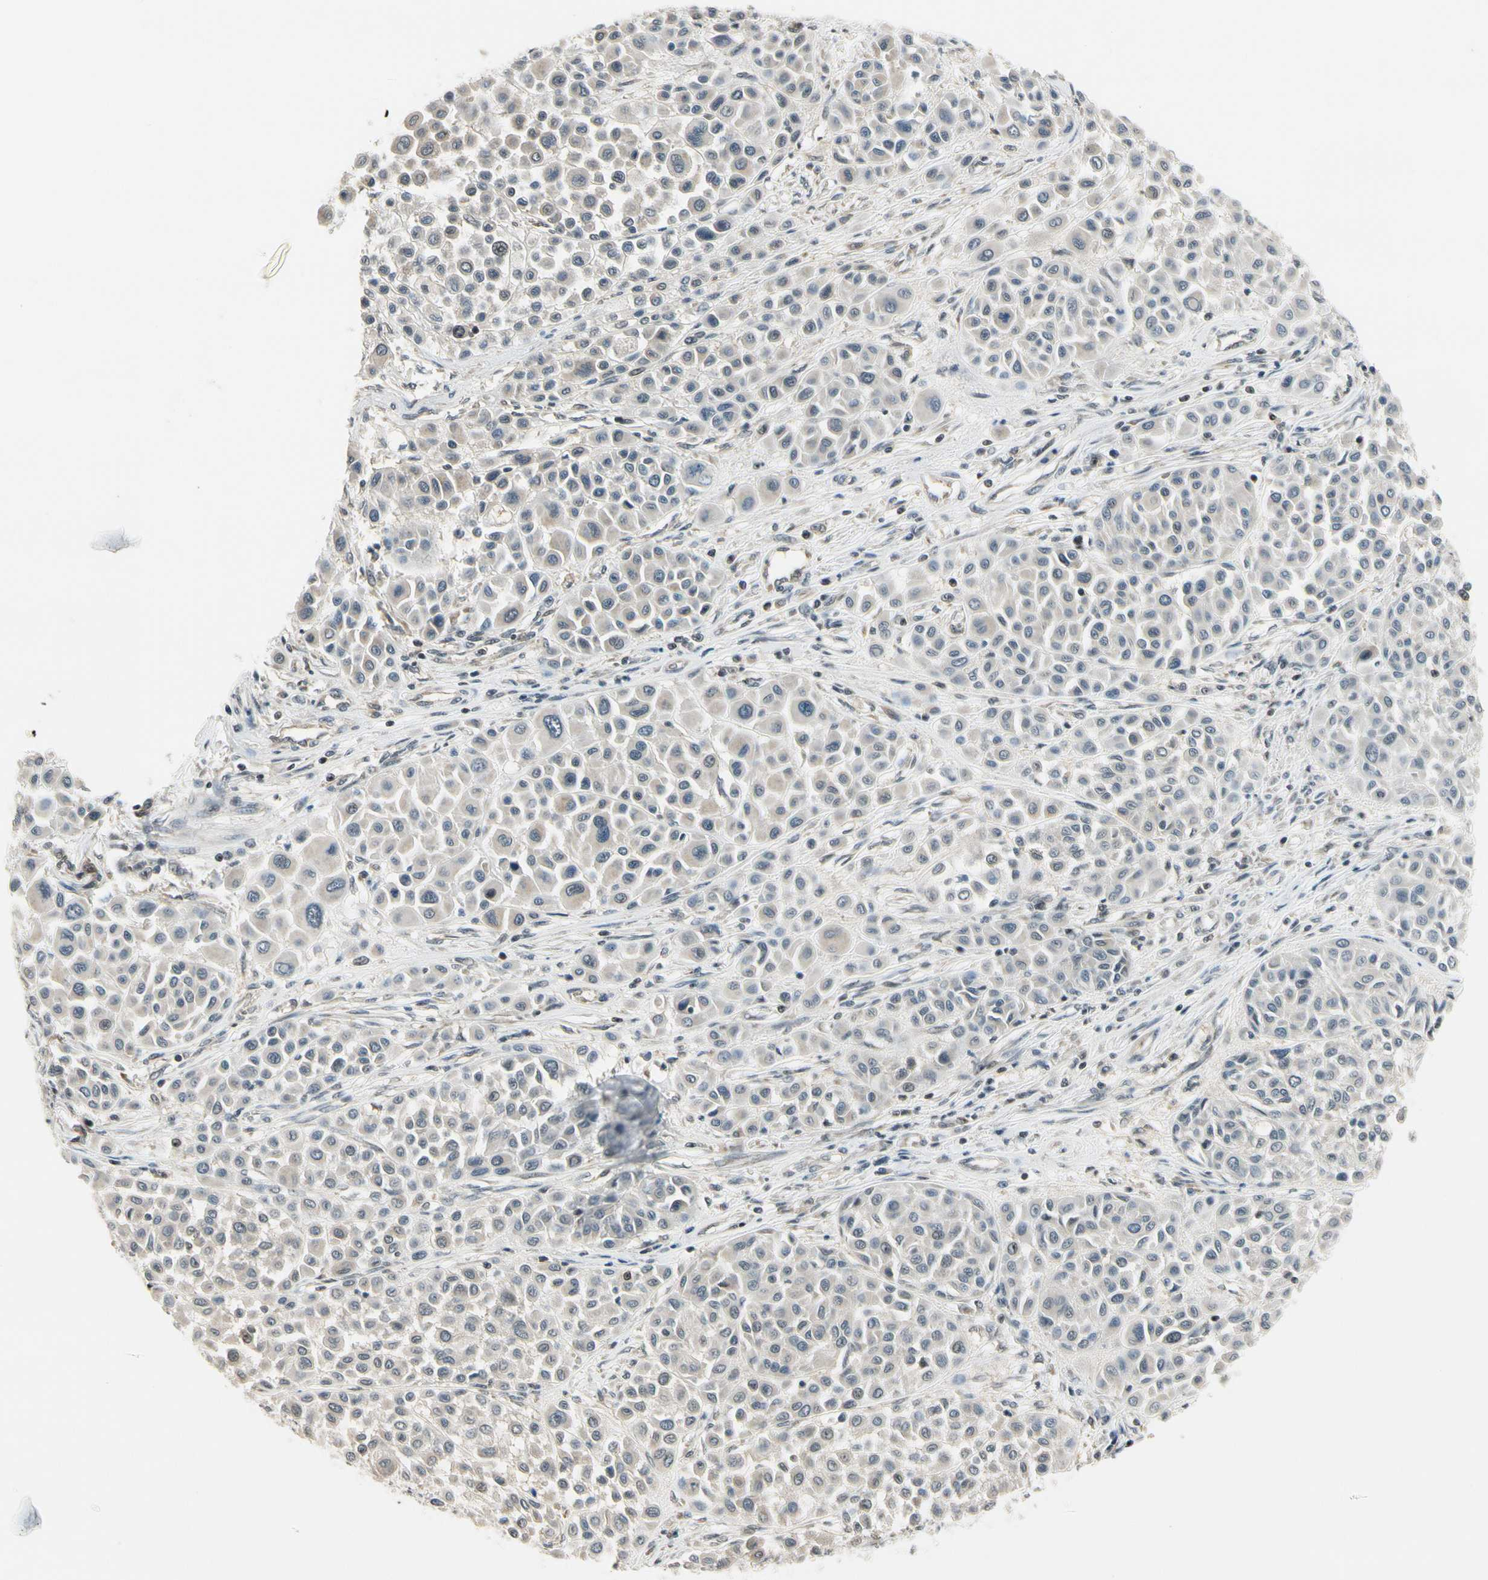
{"staining": {"intensity": "weak", "quantity": "<25%", "location": "cytoplasmic/membranous"}, "tissue": "melanoma", "cell_type": "Tumor cells", "image_type": "cancer", "snomed": [{"axis": "morphology", "description": "Malignant melanoma, Metastatic site"}, {"axis": "topography", "description": "Soft tissue"}], "caption": "Immunohistochemical staining of human malignant melanoma (metastatic site) shows no significant expression in tumor cells.", "gene": "TAF12", "patient": {"sex": "male", "age": 41}}